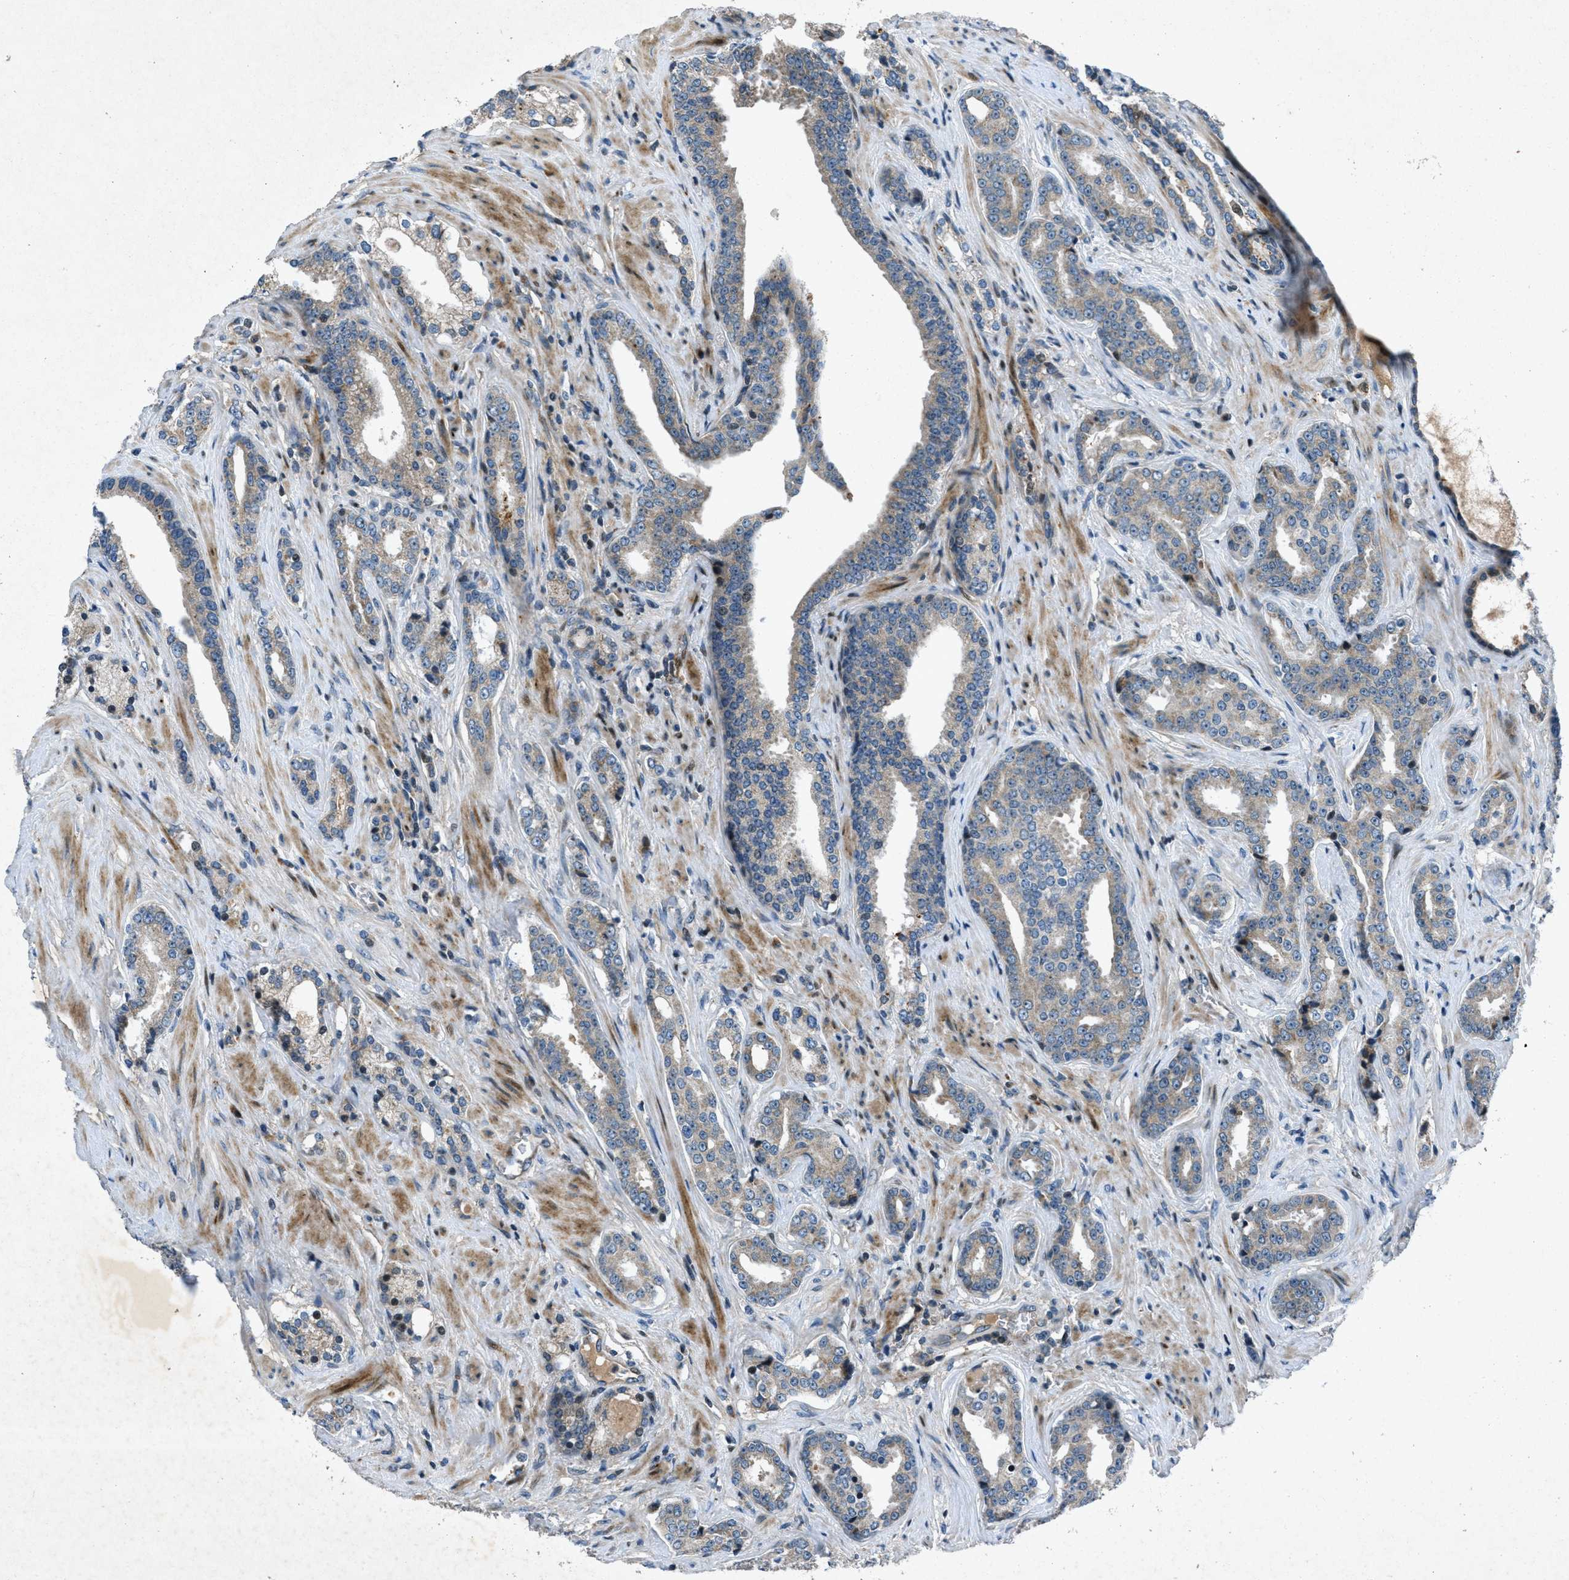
{"staining": {"intensity": "weak", "quantity": "25%-75%", "location": "cytoplasmic/membranous"}, "tissue": "prostate cancer", "cell_type": "Tumor cells", "image_type": "cancer", "snomed": [{"axis": "morphology", "description": "Adenocarcinoma, High grade"}, {"axis": "topography", "description": "Prostate"}], "caption": "Weak cytoplasmic/membranous protein expression is appreciated in approximately 25%-75% of tumor cells in prostate cancer.", "gene": "CLEC2D", "patient": {"sex": "male", "age": 71}}